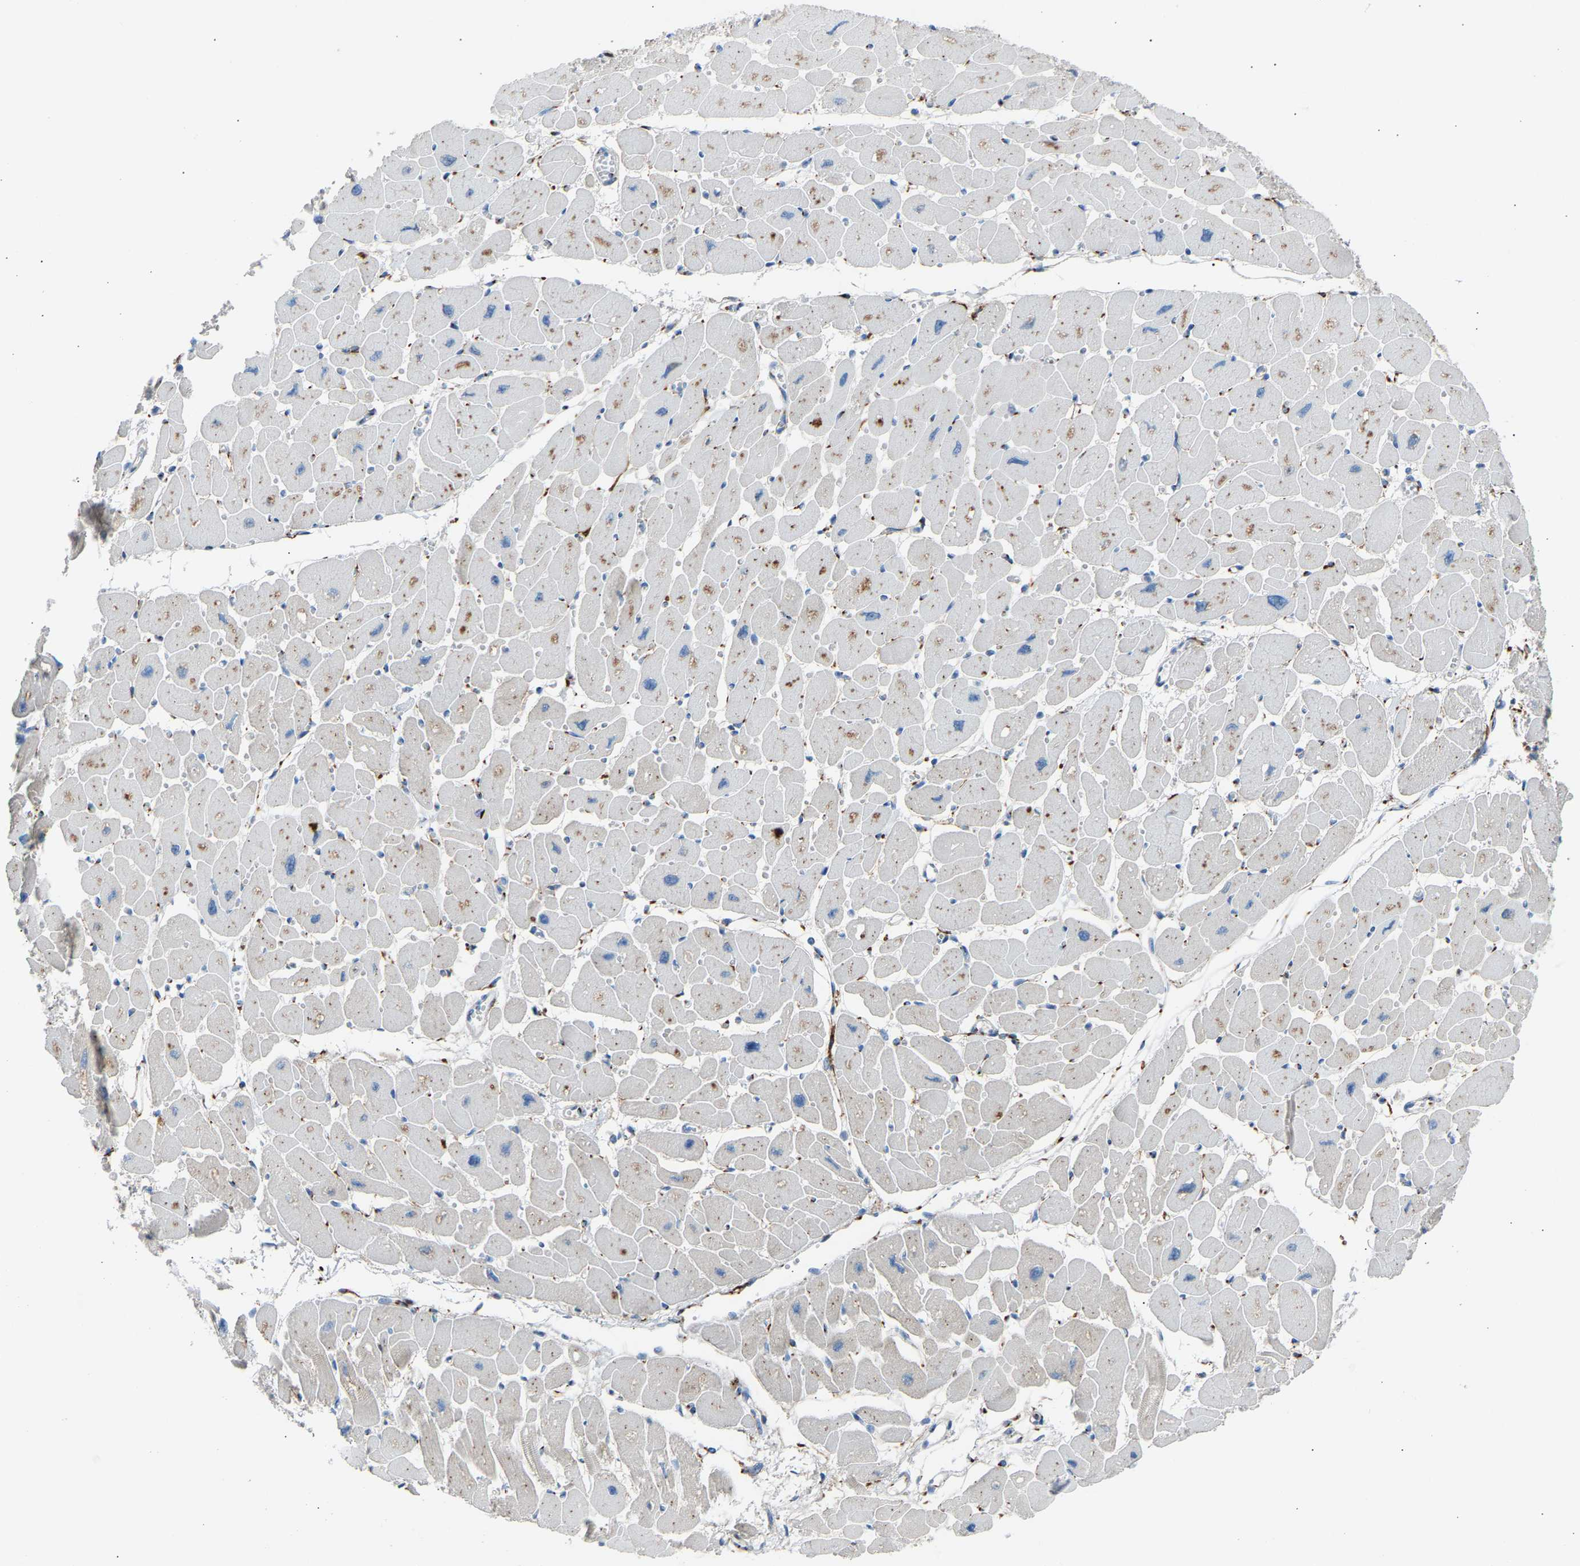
{"staining": {"intensity": "weak", "quantity": "25%-75%", "location": "cytoplasmic/membranous"}, "tissue": "heart muscle", "cell_type": "Cardiomyocytes", "image_type": "normal", "snomed": [{"axis": "morphology", "description": "Normal tissue, NOS"}, {"axis": "topography", "description": "Heart"}], "caption": "The micrograph exhibits a brown stain indicating the presence of a protein in the cytoplasmic/membranous of cardiomyocytes in heart muscle. (Brightfield microscopy of DAB IHC at high magnification).", "gene": "CYREN", "patient": {"sex": "female", "age": 54}}